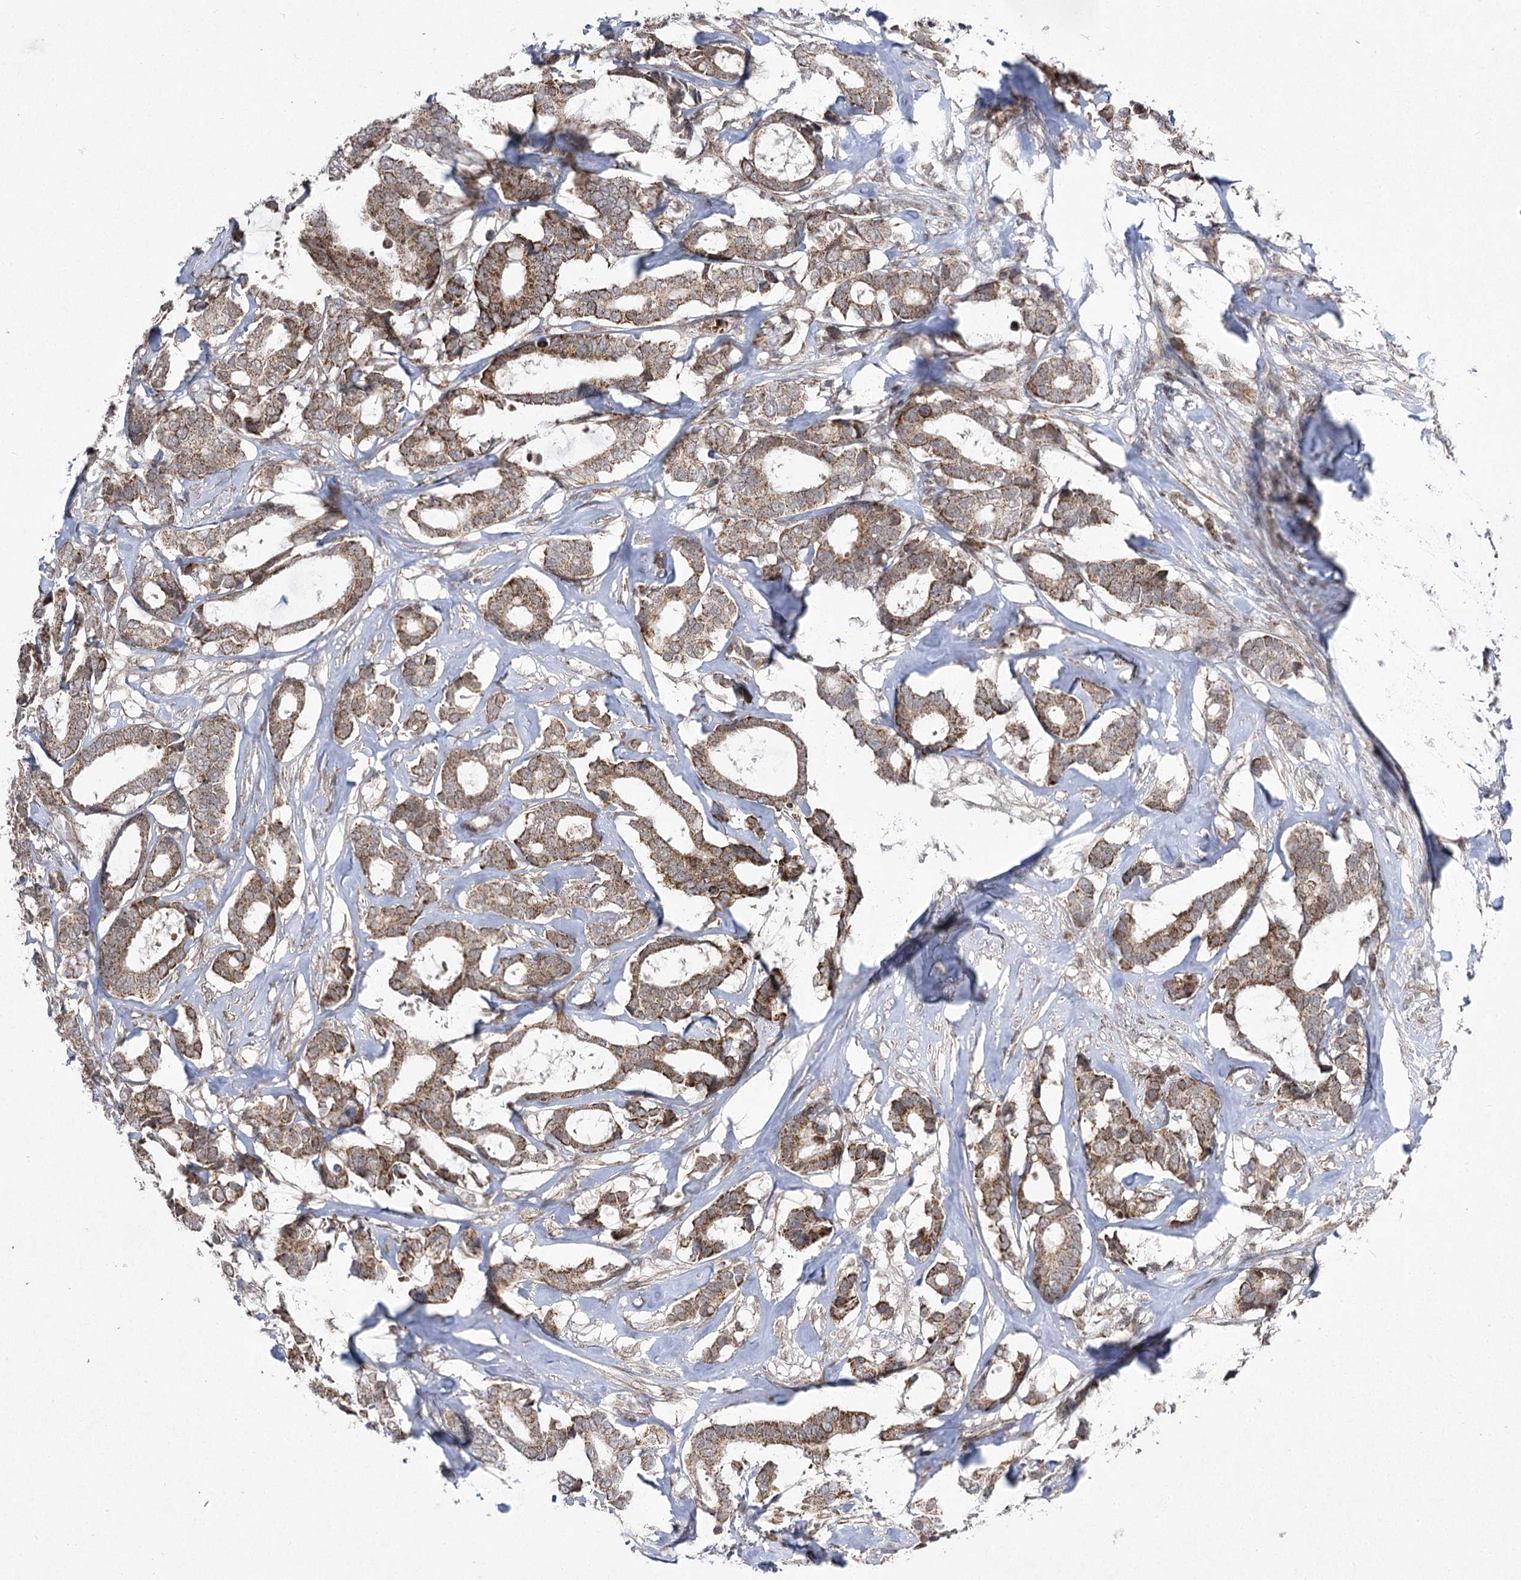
{"staining": {"intensity": "moderate", "quantity": ">75%", "location": "cytoplasmic/membranous"}, "tissue": "breast cancer", "cell_type": "Tumor cells", "image_type": "cancer", "snomed": [{"axis": "morphology", "description": "Duct carcinoma"}, {"axis": "topography", "description": "Breast"}], "caption": "IHC image of neoplastic tissue: breast cancer stained using immunohistochemistry (IHC) displays medium levels of moderate protein expression localized specifically in the cytoplasmic/membranous of tumor cells, appearing as a cytoplasmic/membranous brown color.", "gene": "SLC4A1AP", "patient": {"sex": "female", "age": 87}}